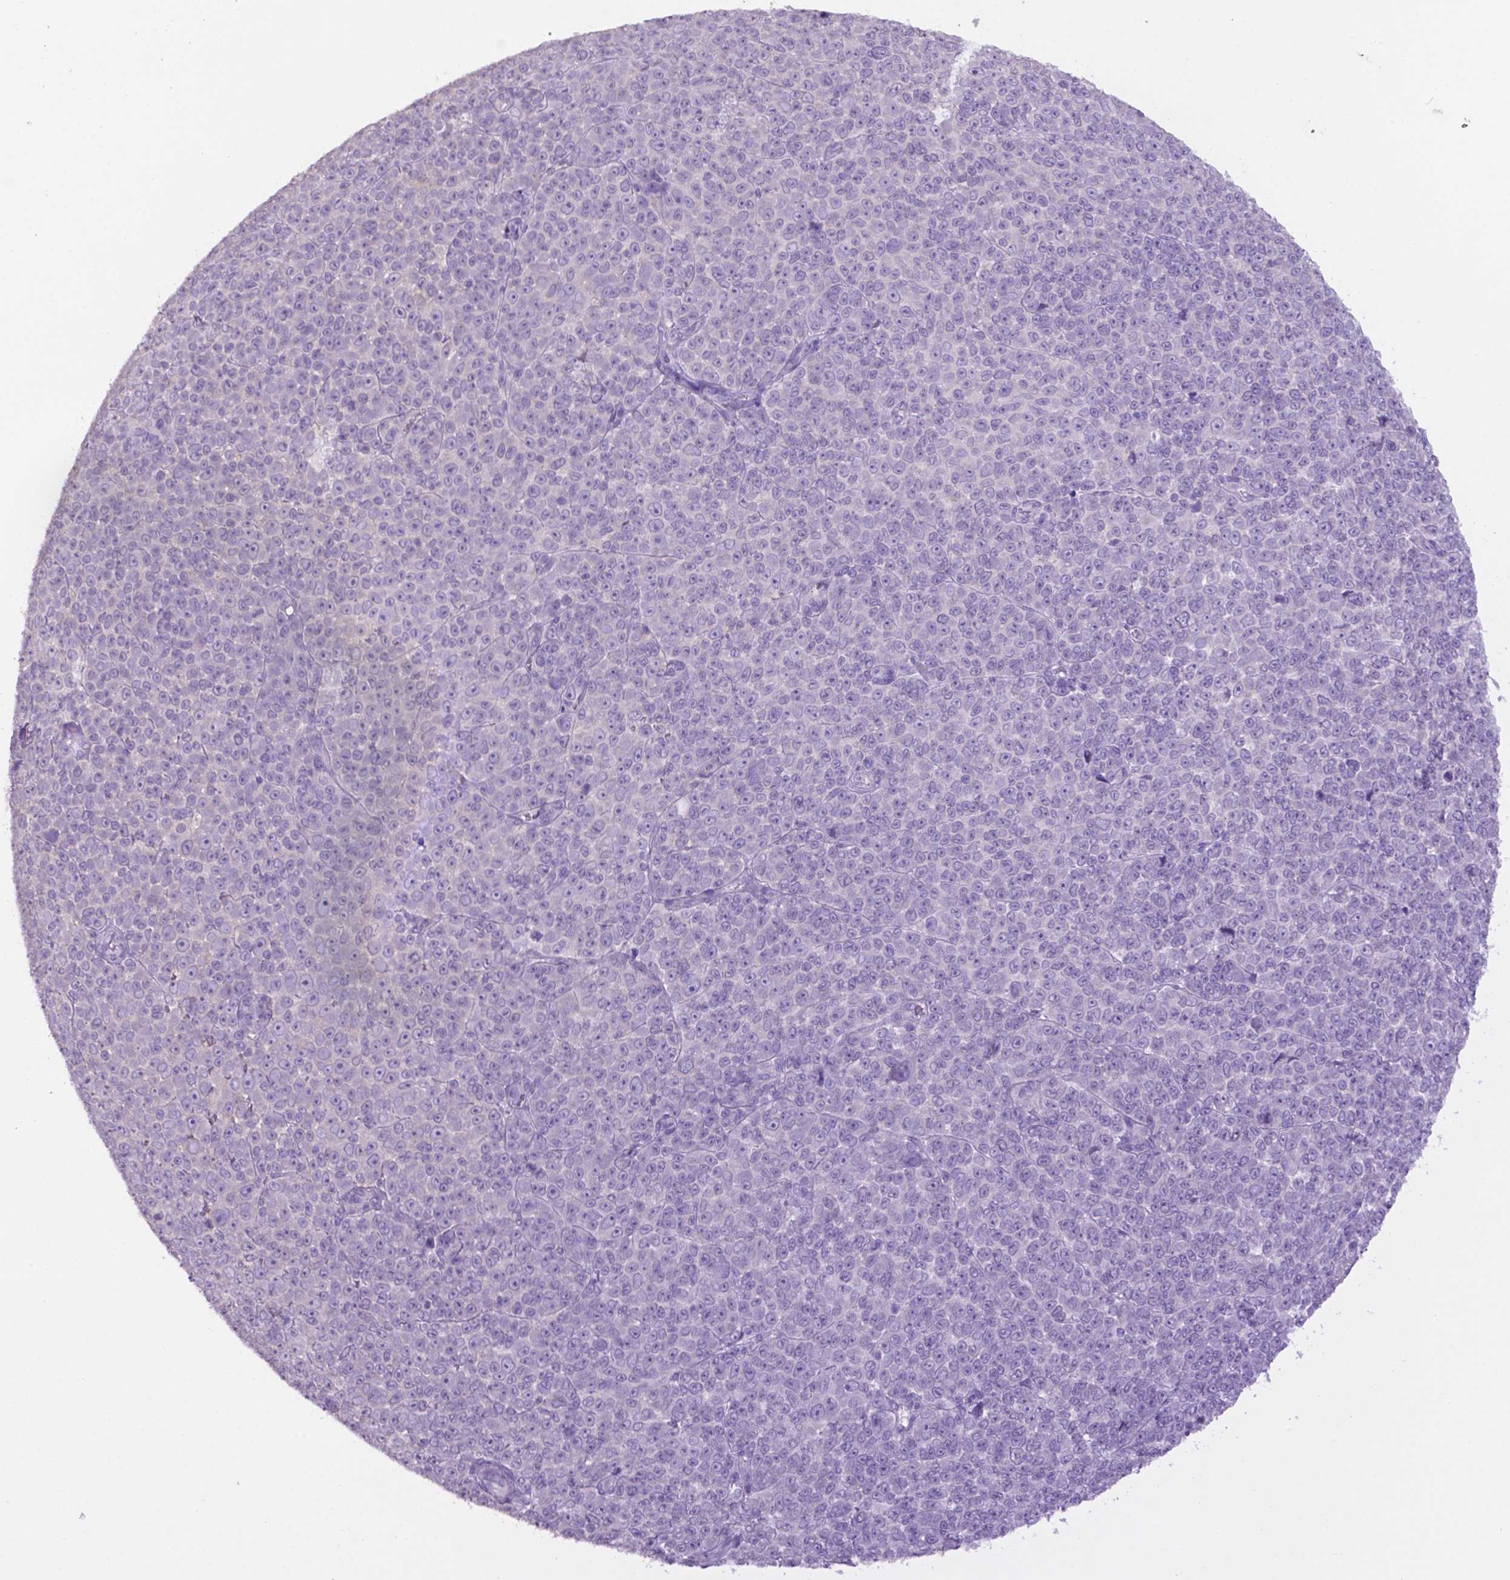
{"staining": {"intensity": "negative", "quantity": "none", "location": "none"}, "tissue": "melanoma", "cell_type": "Tumor cells", "image_type": "cancer", "snomed": [{"axis": "morphology", "description": "Malignant melanoma, NOS"}, {"axis": "topography", "description": "Skin"}], "caption": "IHC of melanoma shows no expression in tumor cells.", "gene": "PRPS2", "patient": {"sex": "female", "age": 95}}